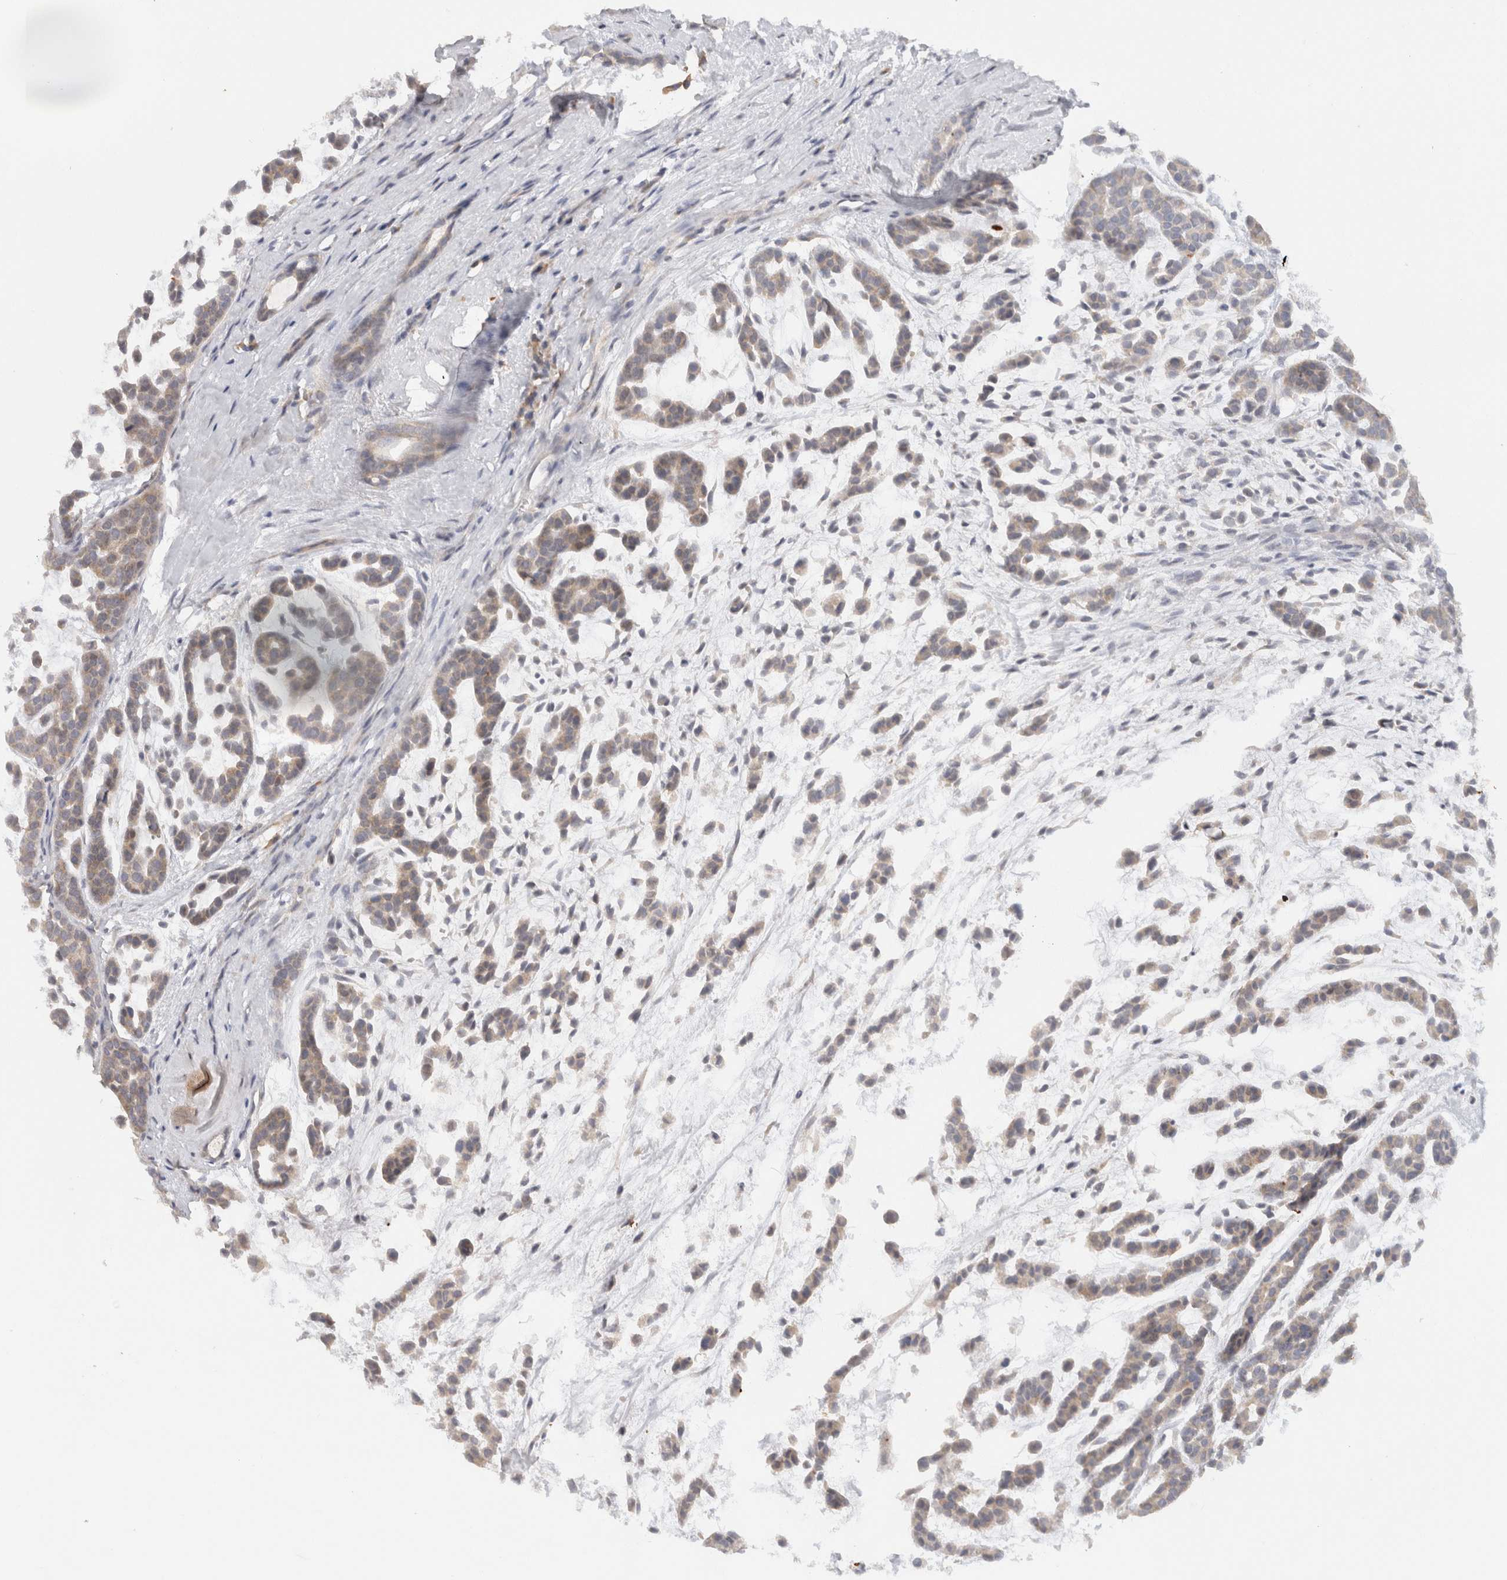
{"staining": {"intensity": "weak", "quantity": "<25%", "location": "cytoplasmic/membranous"}, "tissue": "head and neck cancer", "cell_type": "Tumor cells", "image_type": "cancer", "snomed": [{"axis": "morphology", "description": "Adenocarcinoma, NOS"}, {"axis": "morphology", "description": "Adenoma, NOS"}, {"axis": "topography", "description": "Head-Neck"}], "caption": "Protein analysis of head and neck cancer displays no significant staining in tumor cells.", "gene": "CHRM4", "patient": {"sex": "female", "age": 55}}